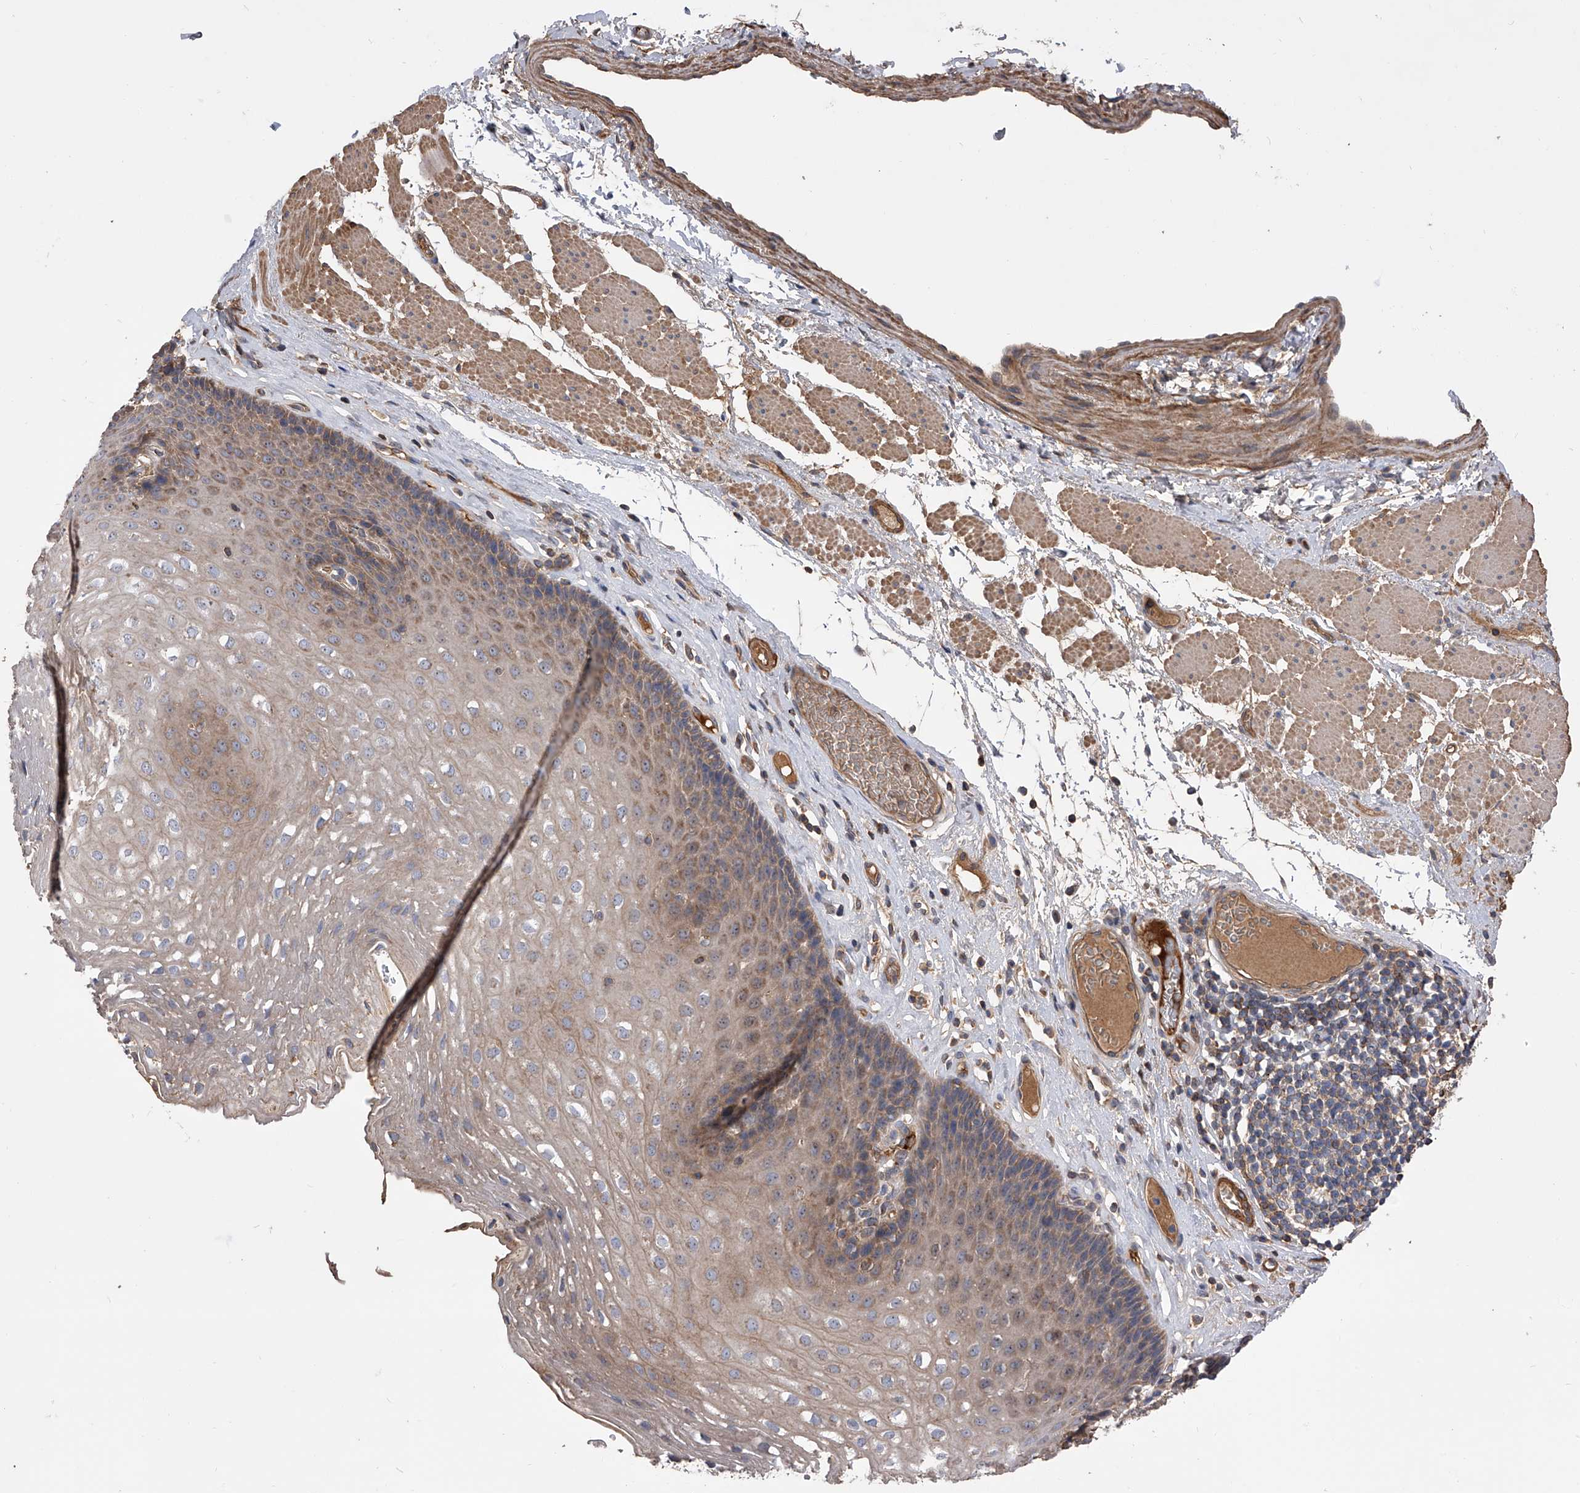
{"staining": {"intensity": "moderate", "quantity": "25%-75%", "location": "cytoplasmic/membranous"}, "tissue": "esophagus", "cell_type": "Squamous epithelial cells", "image_type": "normal", "snomed": [{"axis": "morphology", "description": "Normal tissue, NOS"}, {"axis": "topography", "description": "Esophagus"}], "caption": "Protein expression analysis of unremarkable human esophagus reveals moderate cytoplasmic/membranous staining in about 25%-75% of squamous epithelial cells.", "gene": "CUL7", "patient": {"sex": "female", "age": 66}}